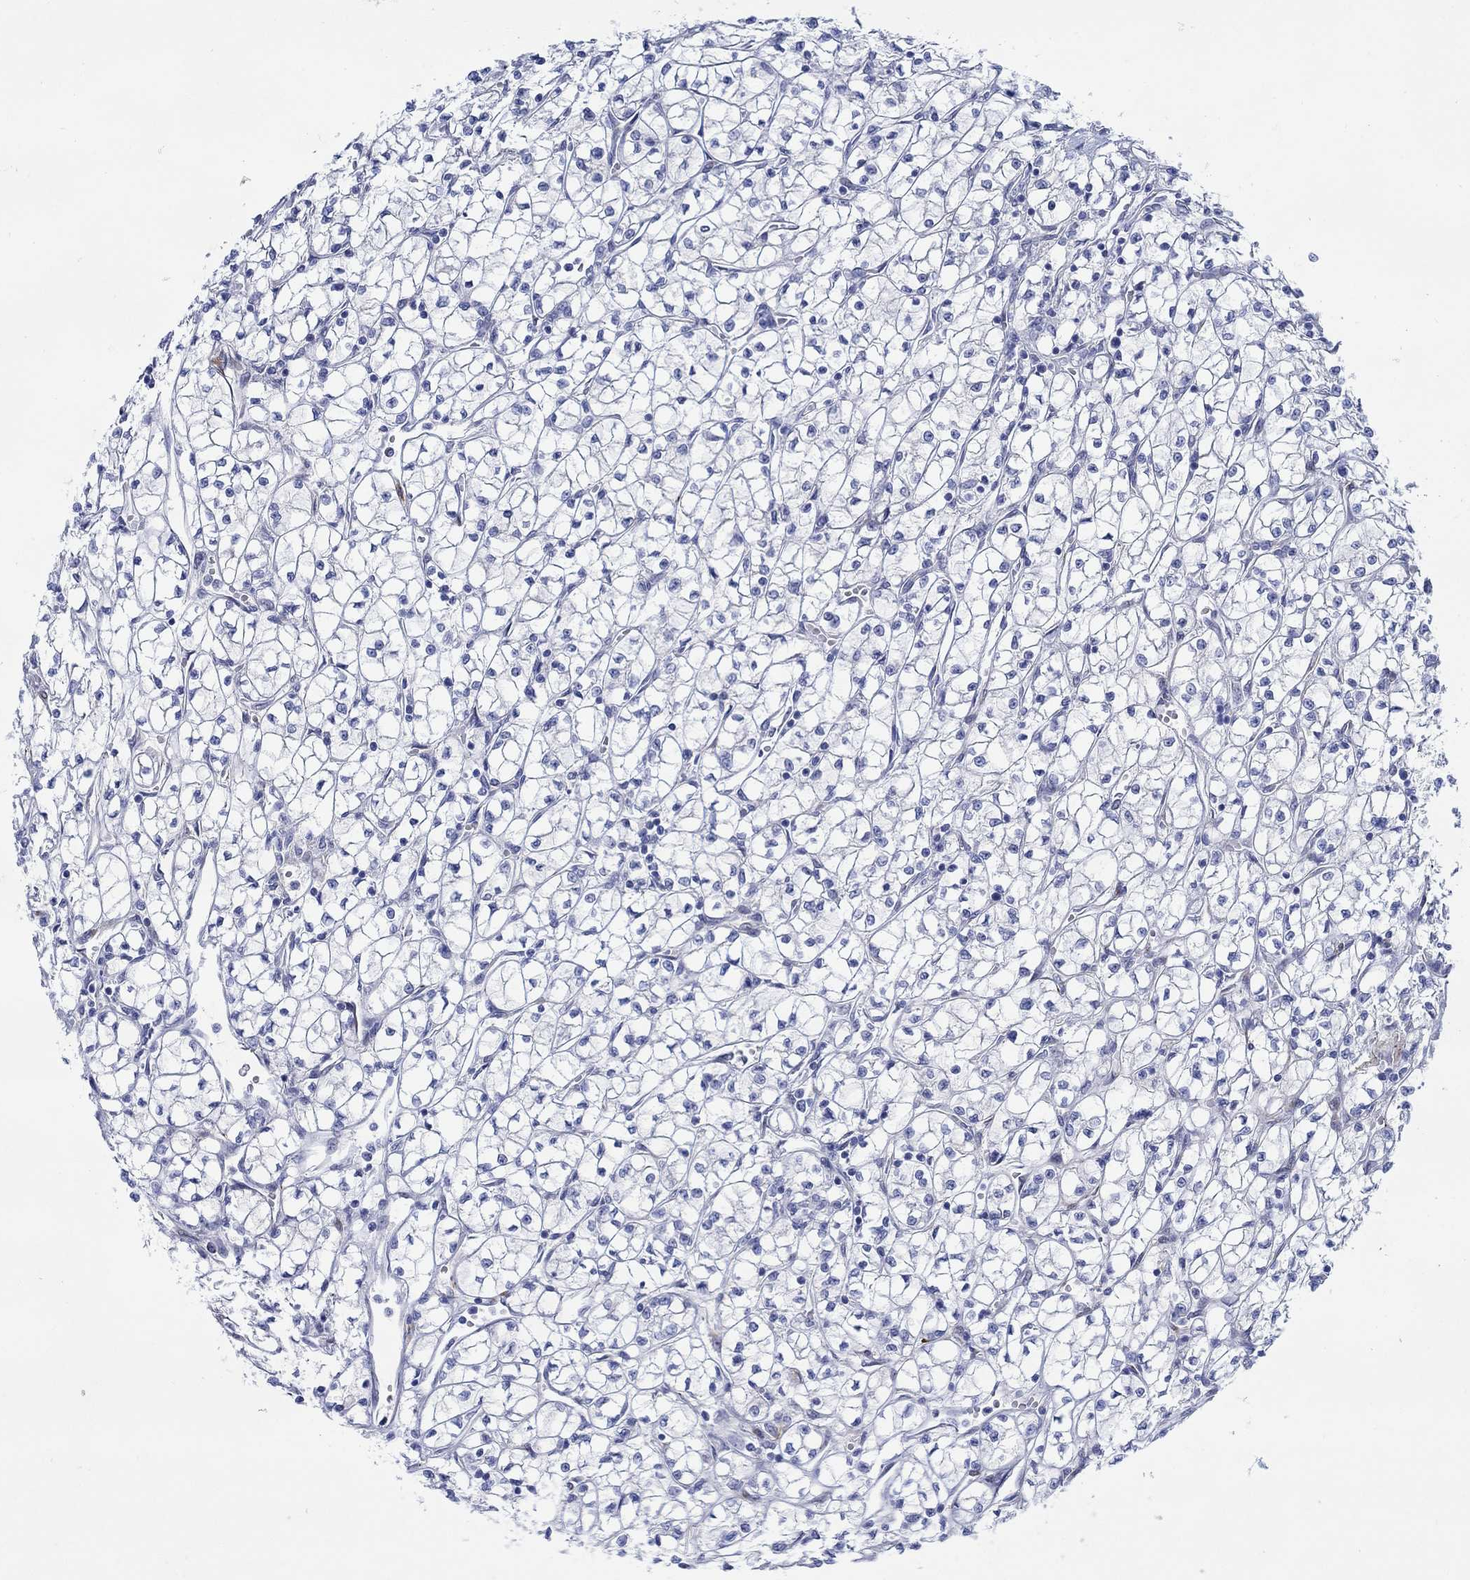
{"staining": {"intensity": "negative", "quantity": "none", "location": "none"}, "tissue": "renal cancer", "cell_type": "Tumor cells", "image_type": "cancer", "snomed": [{"axis": "morphology", "description": "Adenocarcinoma, NOS"}, {"axis": "topography", "description": "Kidney"}], "caption": "IHC micrograph of renal cancer stained for a protein (brown), which exhibits no positivity in tumor cells.", "gene": "KSR2", "patient": {"sex": "female", "age": 64}}